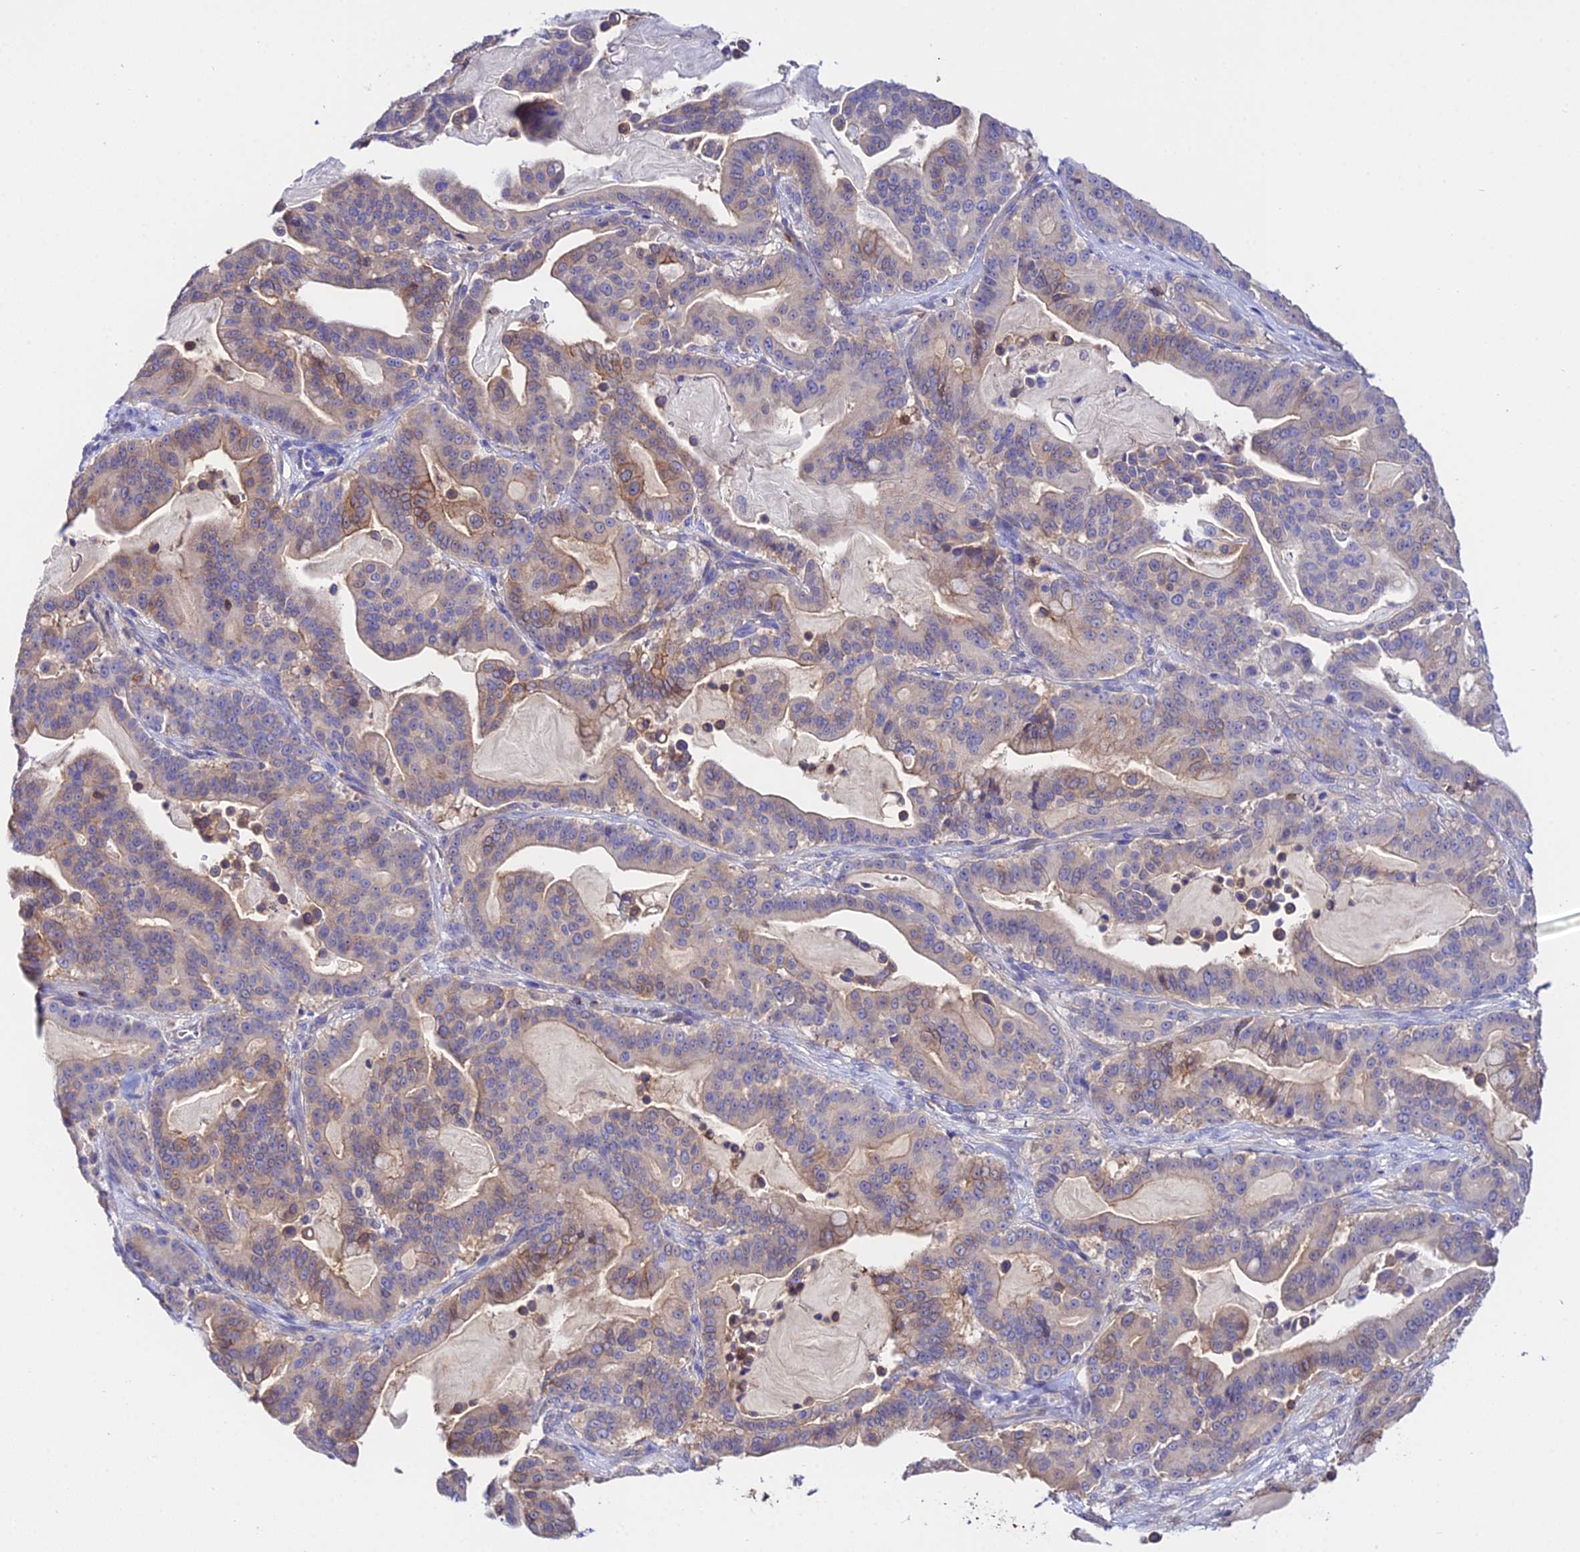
{"staining": {"intensity": "moderate", "quantity": "<25%", "location": "cytoplasmic/membranous"}, "tissue": "pancreatic cancer", "cell_type": "Tumor cells", "image_type": "cancer", "snomed": [{"axis": "morphology", "description": "Adenocarcinoma, NOS"}, {"axis": "topography", "description": "Pancreas"}], "caption": "Immunohistochemical staining of pancreatic adenocarcinoma reveals low levels of moderate cytoplasmic/membranous expression in about <25% of tumor cells.", "gene": "S100A16", "patient": {"sex": "male", "age": 63}}